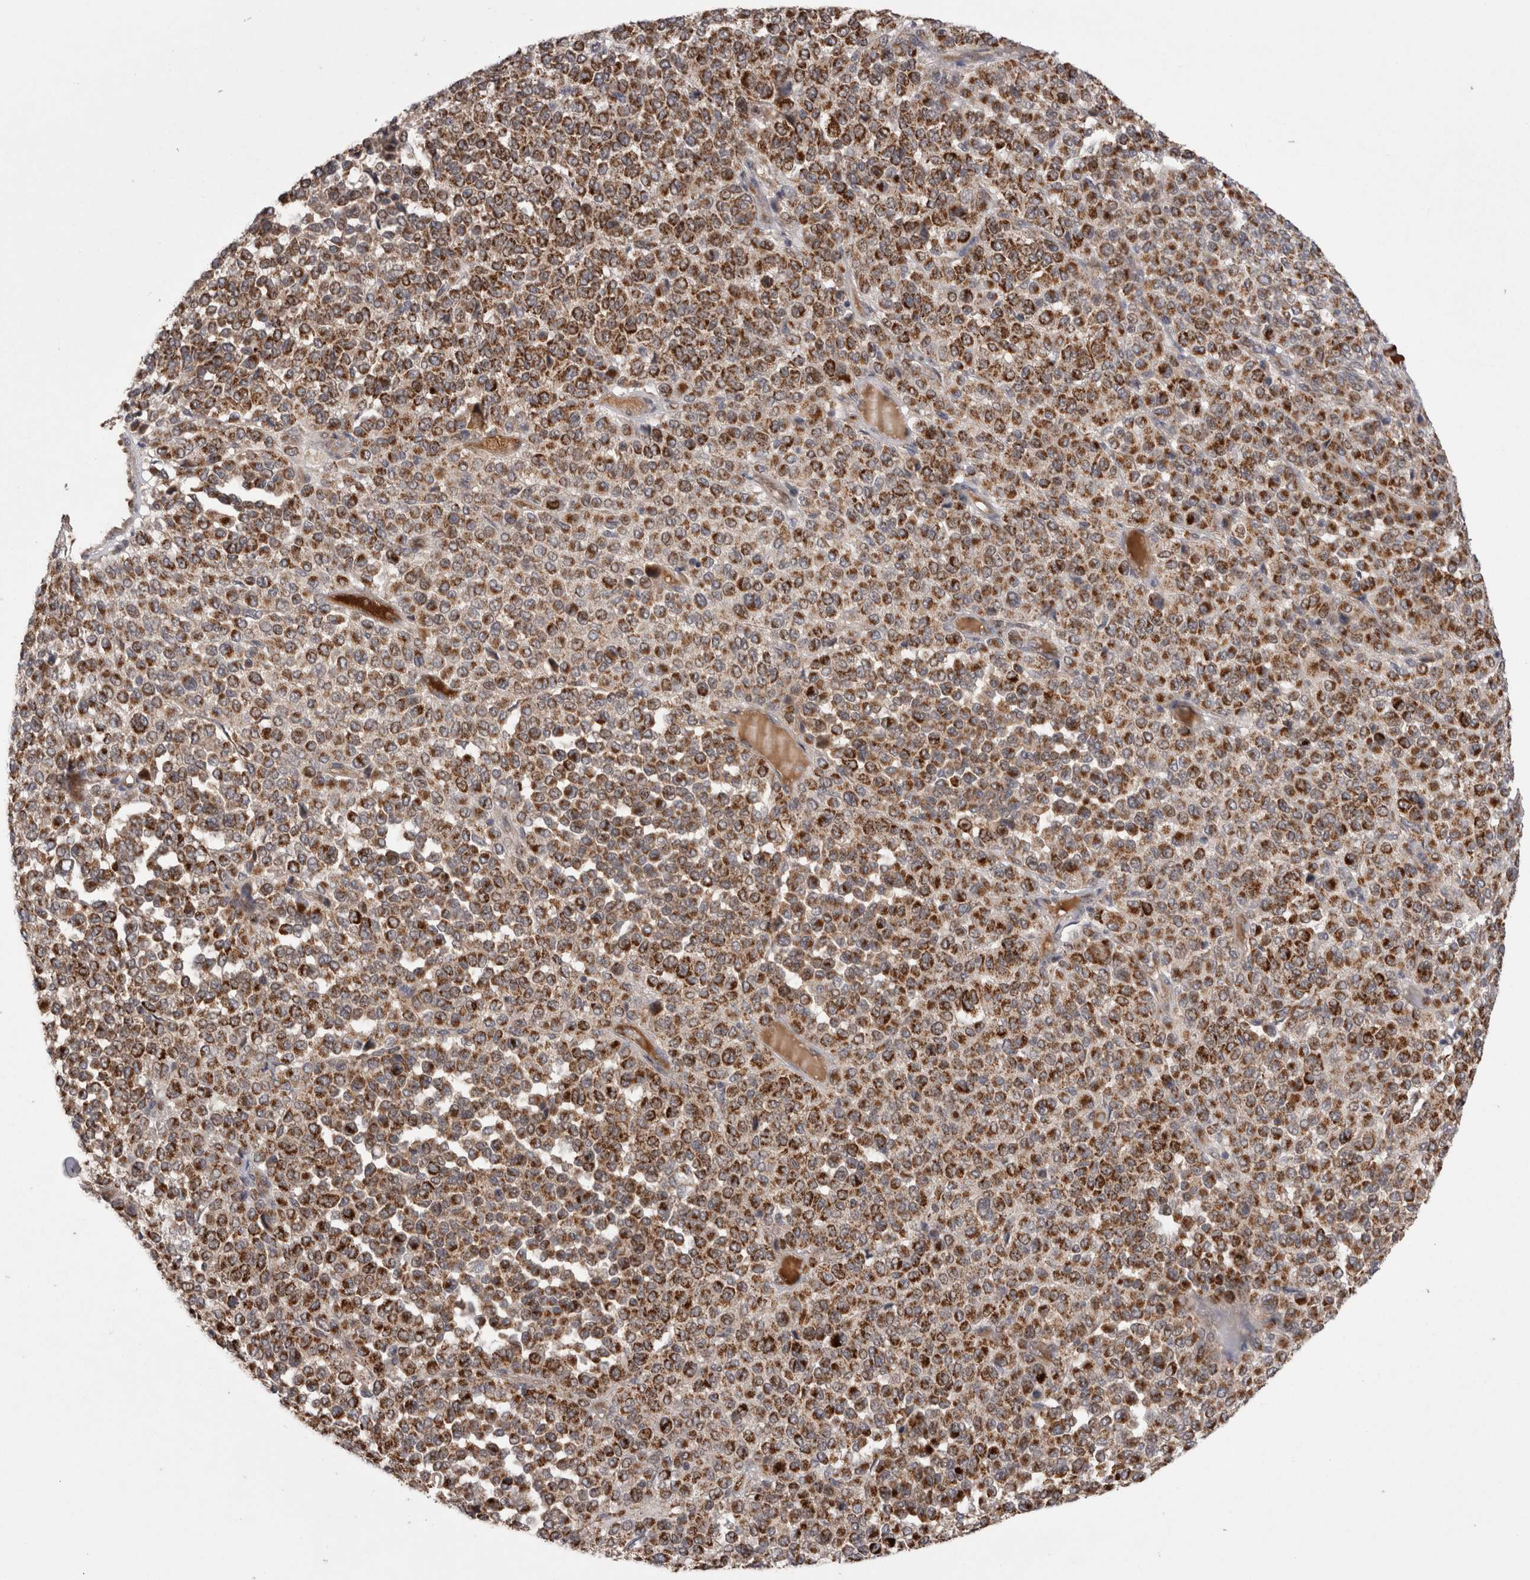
{"staining": {"intensity": "strong", "quantity": ">75%", "location": "cytoplasmic/membranous"}, "tissue": "melanoma", "cell_type": "Tumor cells", "image_type": "cancer", "snomed": [{"axis": "morphology", "description": "Malignant melanoma, Metastatic site"}, {"axis": "topography", "description": "Pancreas"}], "caption": "This micrograph shows immunohistochemistry (IHC) staining of melanoma, with high strong cytoplasmic/membranous positivity in approximately >75% of tumor cells.", "gene": "DARS2", "patient": {"sex": "female", "age": 30}}